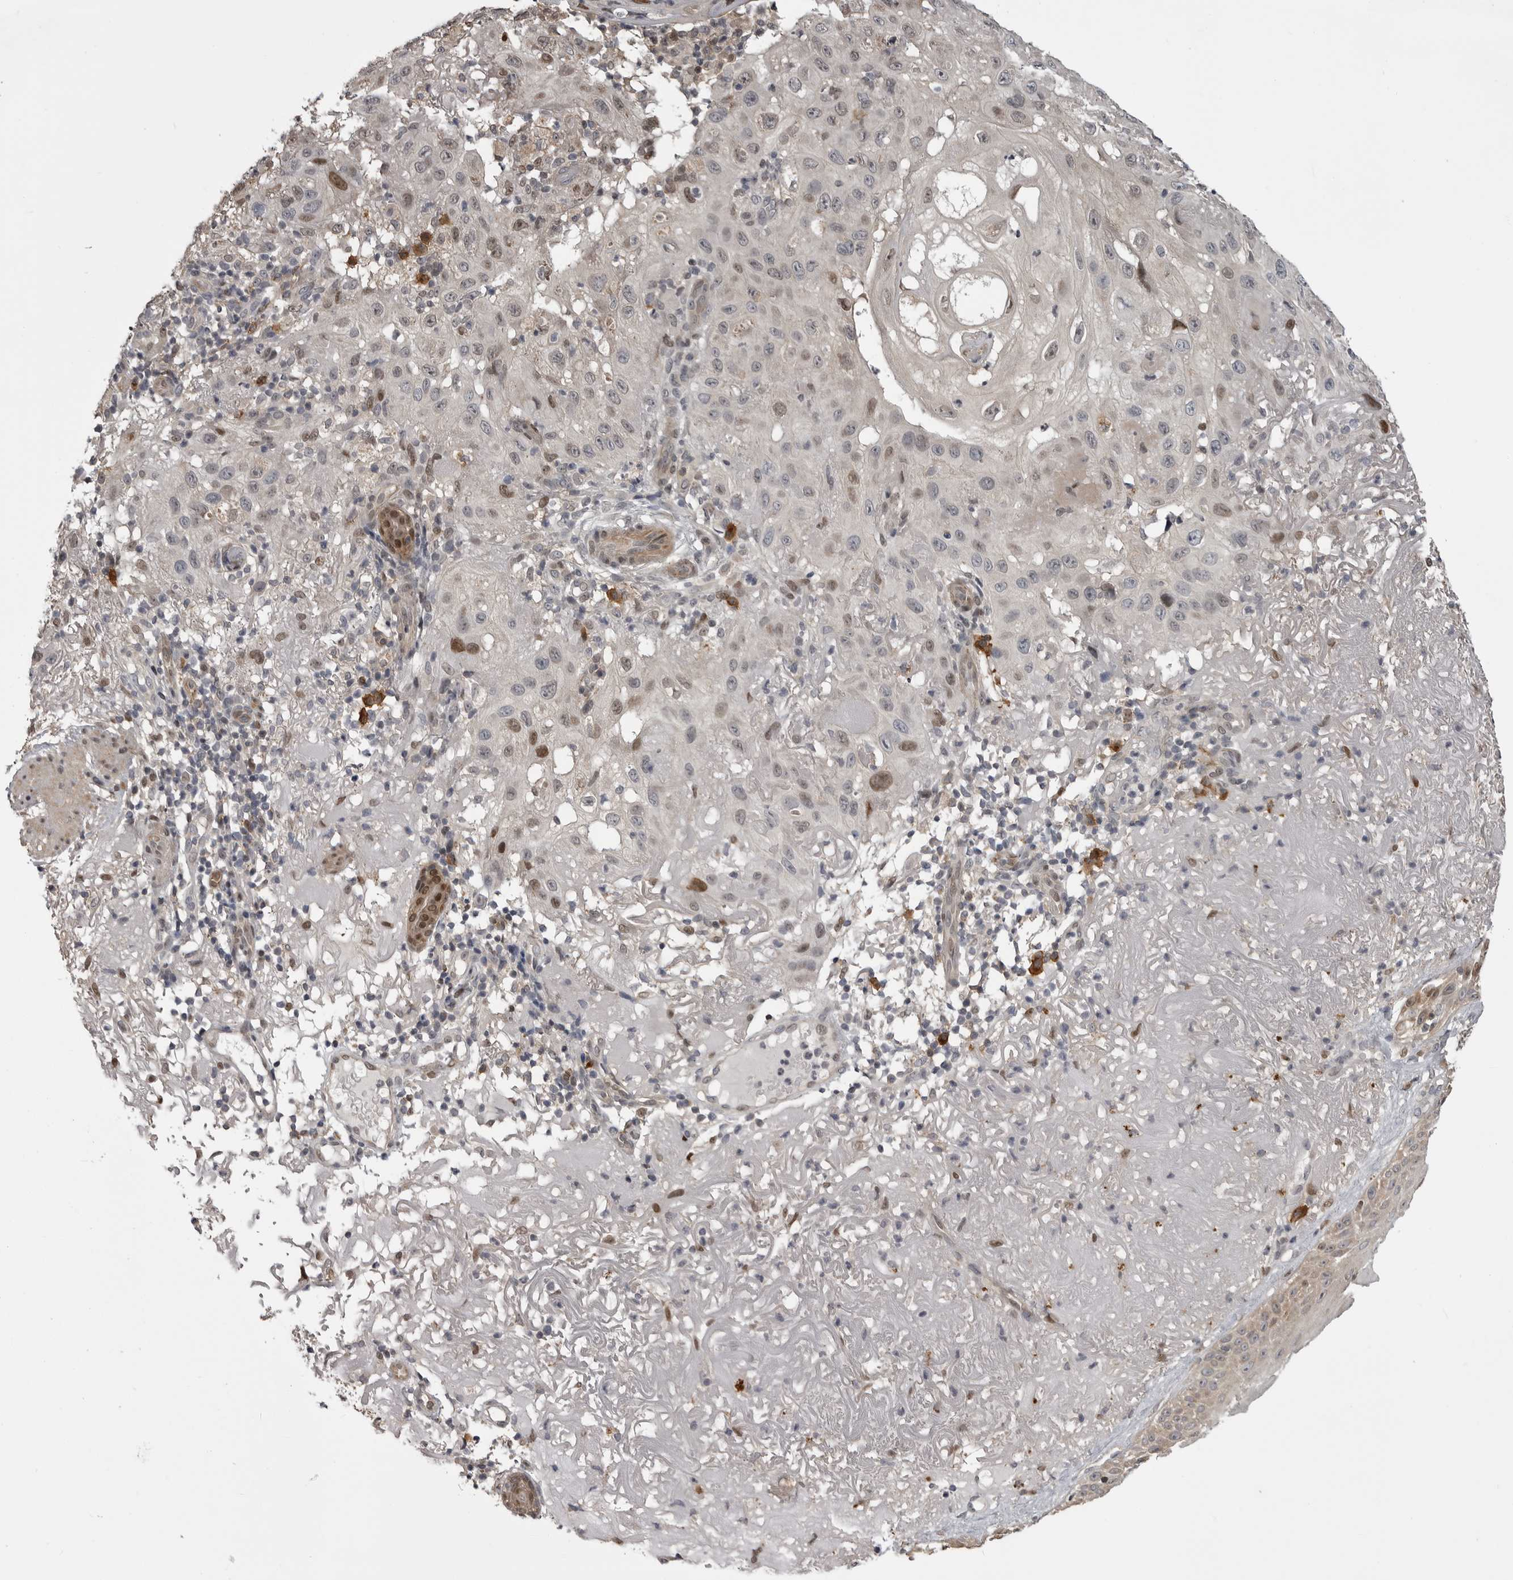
{"staining": {"intensity": "moderate", "quantity": "<25%", "location": "nuclear"}, "tissue": "skin cancer", "cell_type": "Tumor cells", "image_type": "cancer", "snomed": [{"axis": "morphology", "description": "Normal tissue, NOS"}, {"axis": "morphology", "description": "Squamous cell carcinoma, NOS"}, {"axis": "topography", "description": "Skin"}], "caption": "A low amount of moderate nuclear staining is appreciated in about <25% of tumor cells in squamous cell carcinoma (skin) tissue.", "gene": "SNX16", "patient": {"sex": "female", "age": 96}}